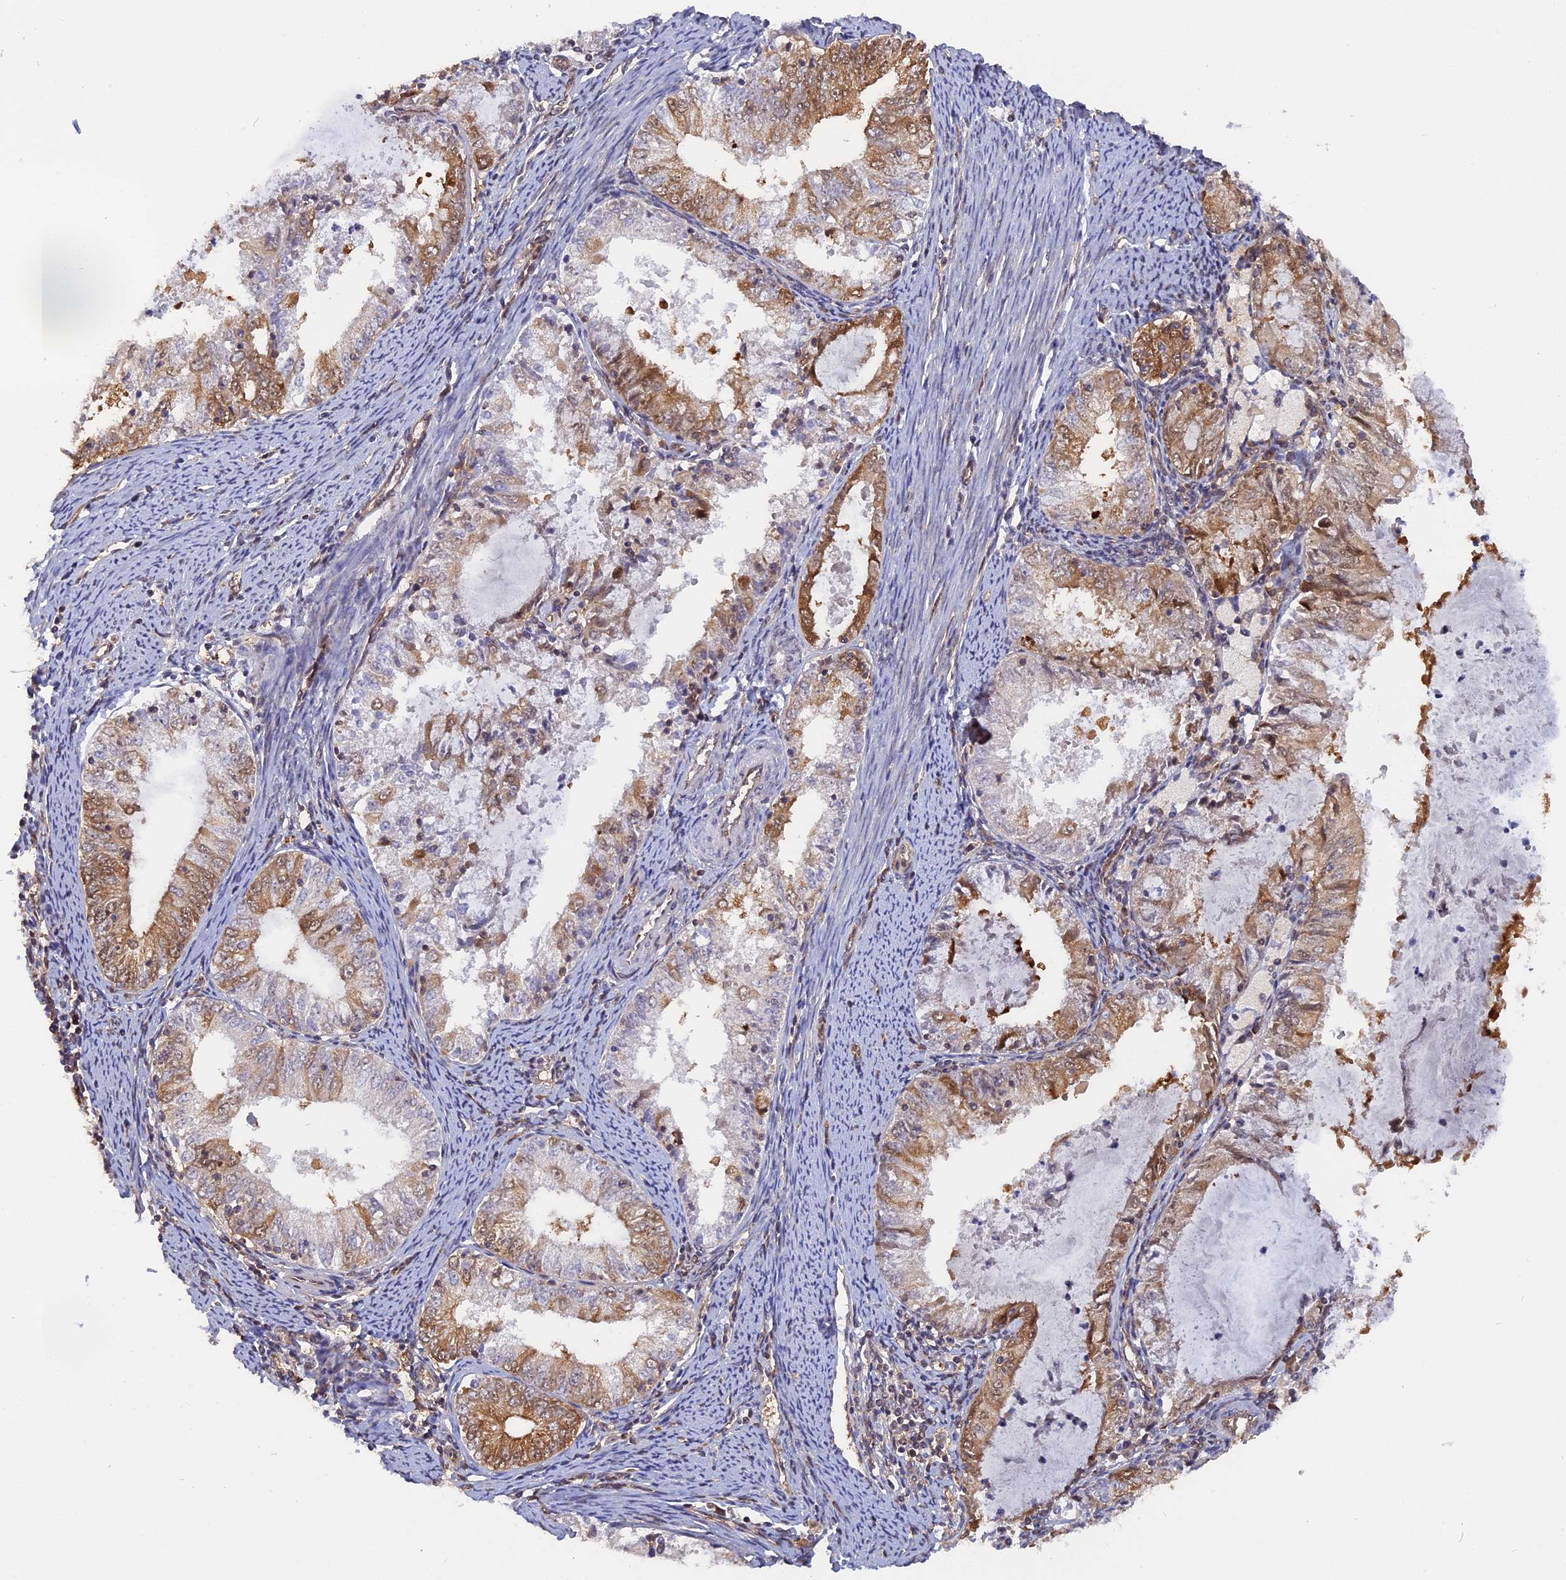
{"staining": {"intensity": "moderate", "quantity": "25%-75%", "location": "cytoplasmic/membranous"}, "tissue": "endometrial cancer", "cell_type": "Tumor cells", "image_type": "cancer", "snomed": [{"axis": "morphology", "description": "Adenocarcinoma, NOS"}, {"axis": "topography", "description": "Endometrium"}], "caption": "This image exhibits IHC staining of adenocarcinoma (endometrial), with medium moderate cytoplasmic/membranous positivity in approximately 25%-75% of tumor cells.", "gene": "ZNF428", "patient": {"sex": "female", "age": 57}}